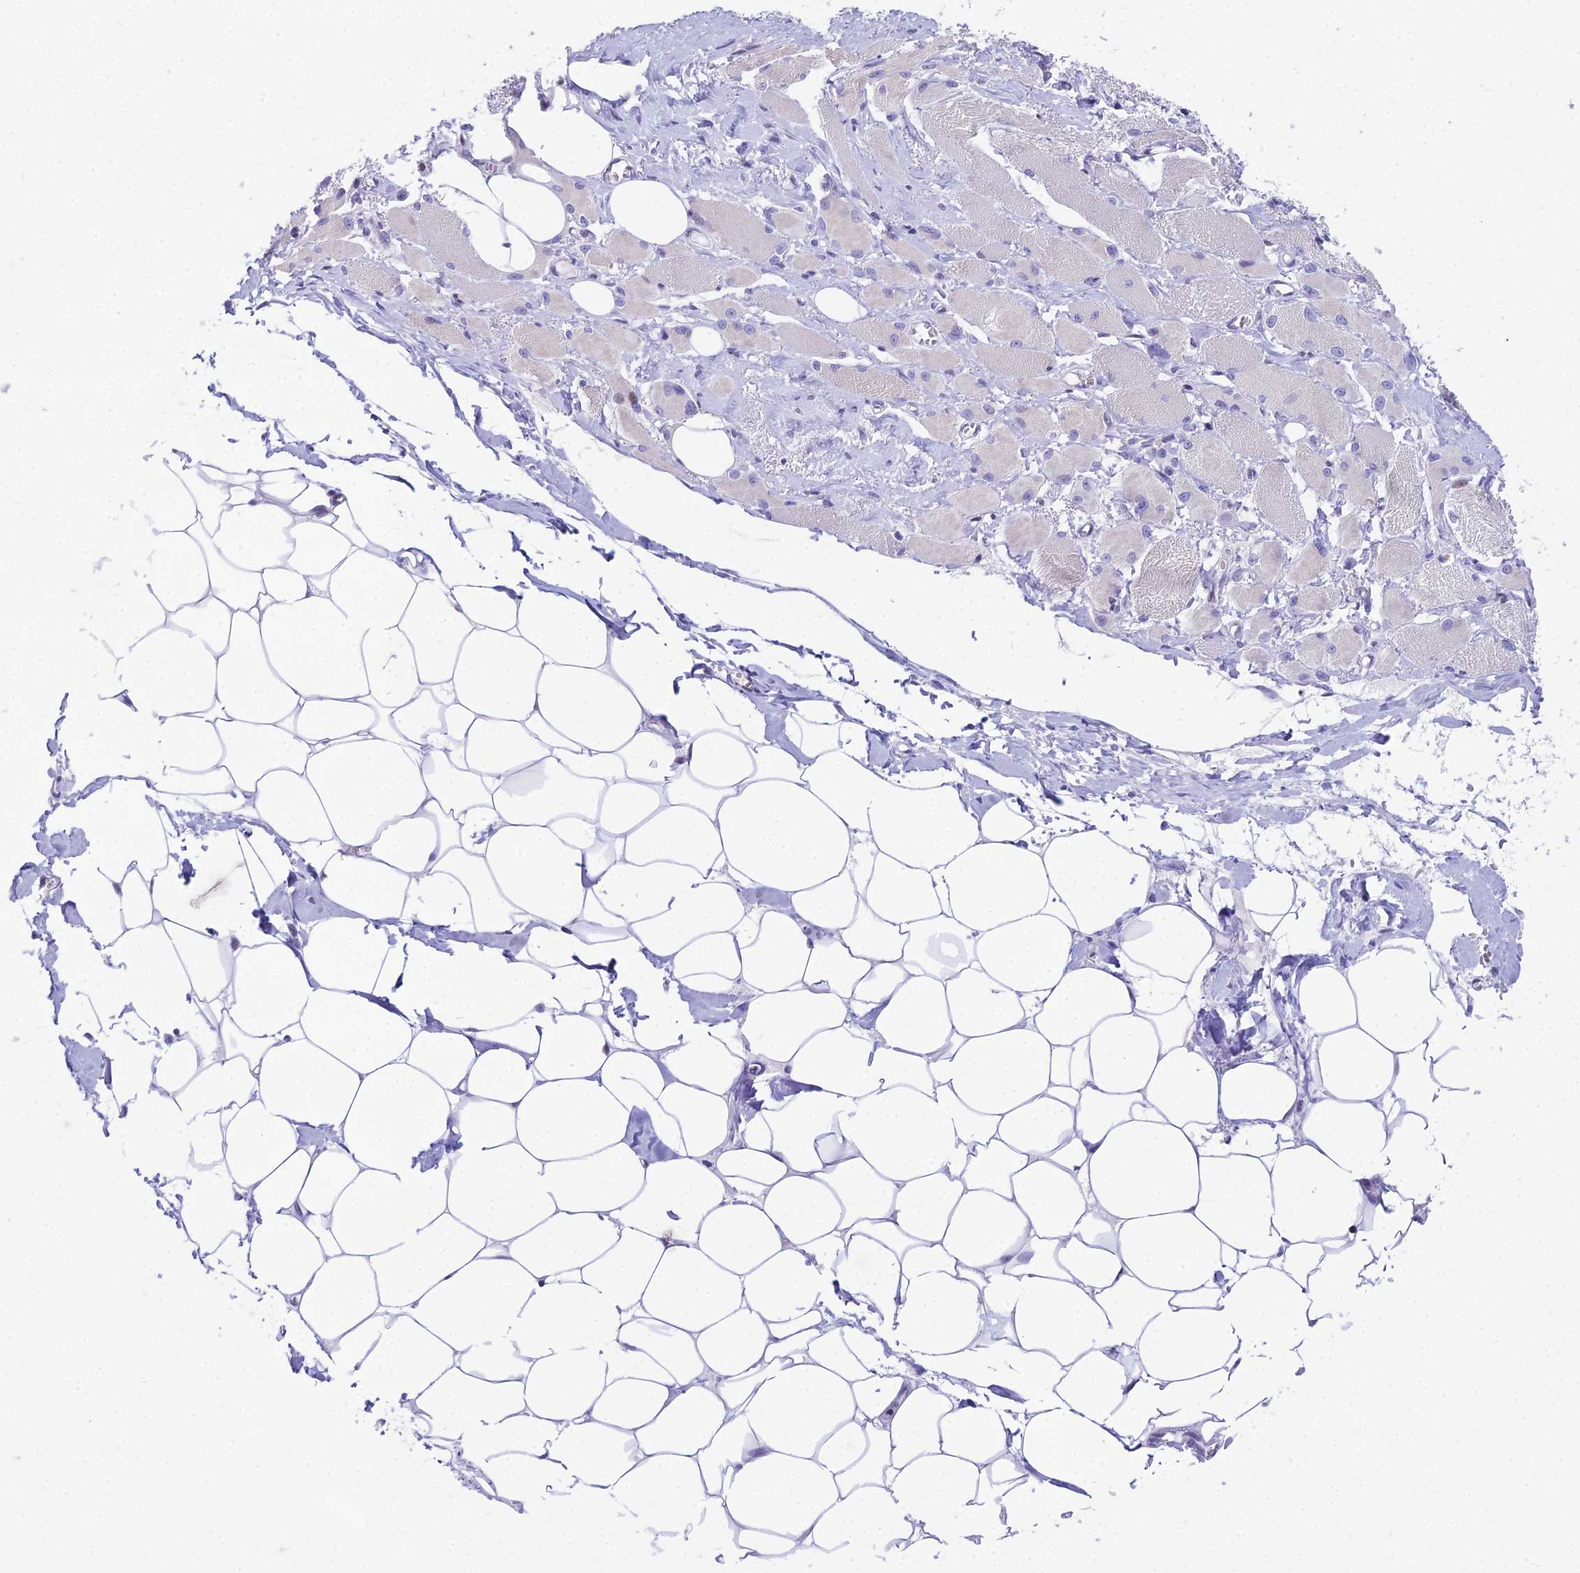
{"staining": {"intensity": "negative", "quantity": "none", "location": "none"}, "tissue": "skeletal muscle", "cell_type": "Myocytes", "image_type": "normal", "snomed": [{"axis": "morphology", "description": "Normal tissue, NOS"}, {"axis": "morphology", "description": "Basal cell carcinoma"}, {"axis": "topography", "description": "Skeletal muscle"}], "caption": "Skeletal muscle was stained to show a protein in brown. There is no significant positivity in myocytes. The staining was performed using DAB to visualize the protein expression in brown, while the nuclei were stained in blue with hematoxylin (Magnification: 20x).", "gene": "CC2D2A", "patient": {"sex": "female", "age": 64}}